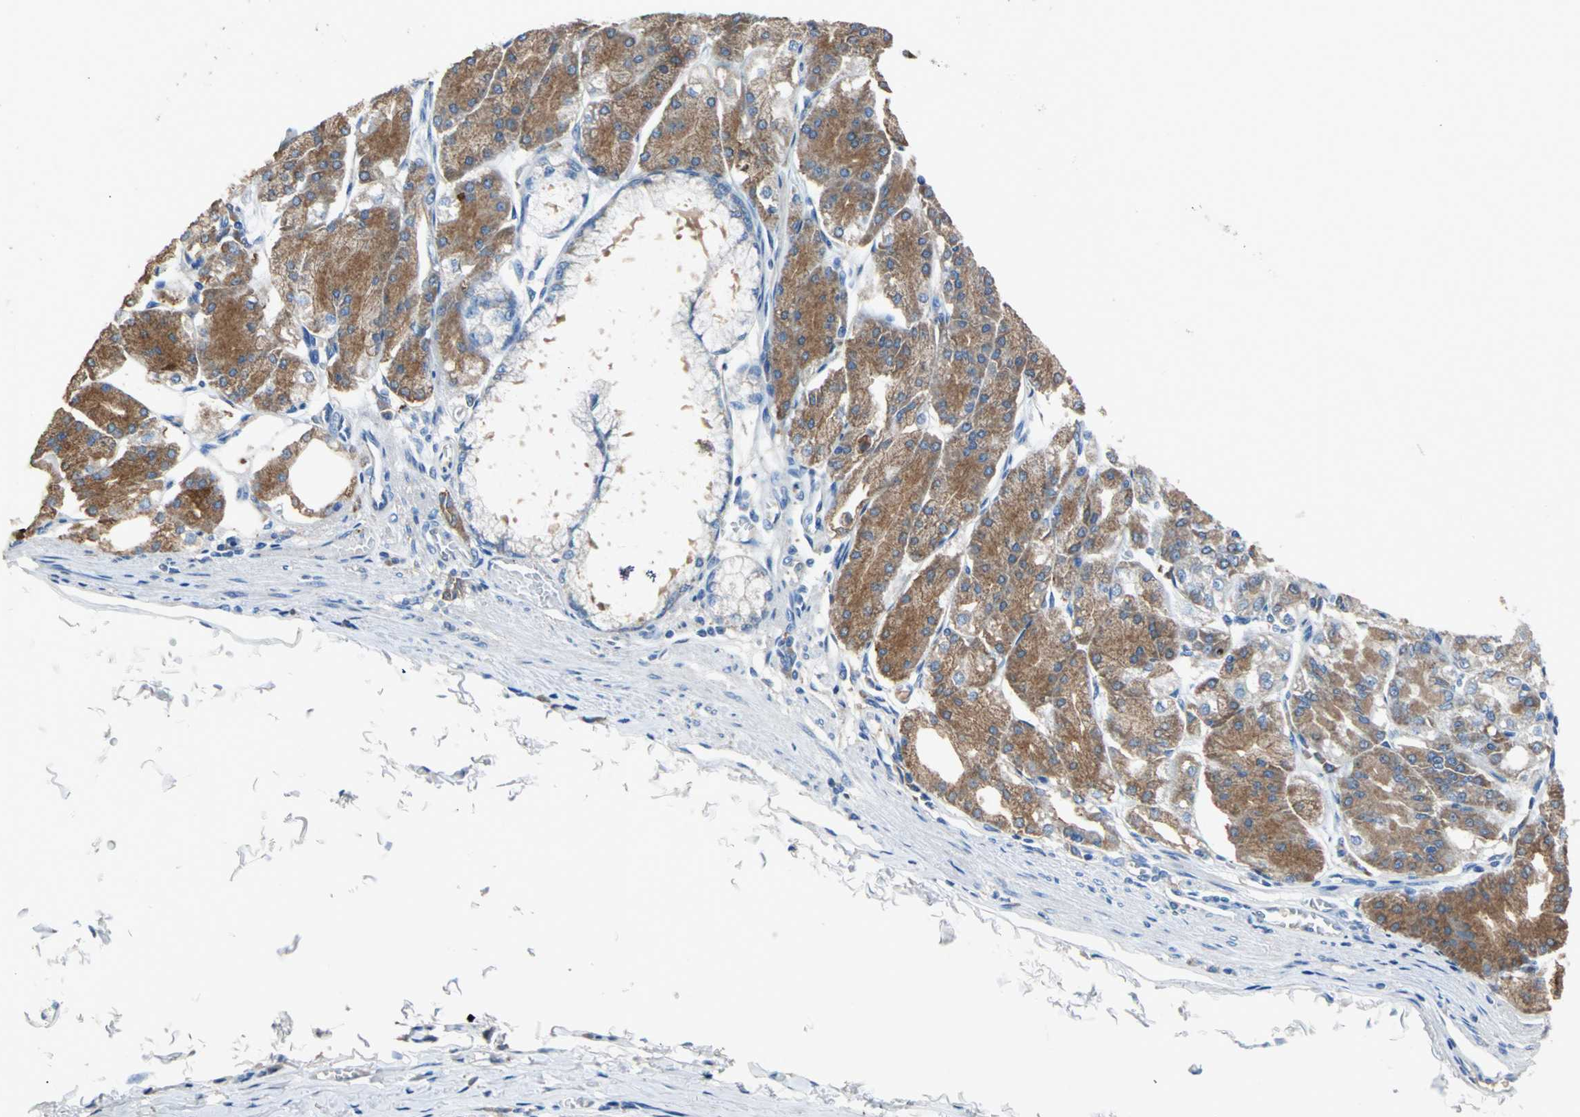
{"staining": {"intensity": "moderate", "quantity": ">75%", "location": "cytoplasmic/membranous"}, "tissue": "stomach", "cell_type": "Glandular cells", "image_type": "normal", "snomed": [{"axis": "morphology", "description": "Normal tissue, NOS"}, {"axis": "topography", "description": "Stomach, lower"}], "caption": "Stomach was stained to show a protein in brown. There is medium levels of moderate cytoplasmic/membranous positivity in approximately >75% of glandular cells. Nuclei are stained in blue.", "gene": "HEPH", "patient": {"sex": "male", "age": 71}}